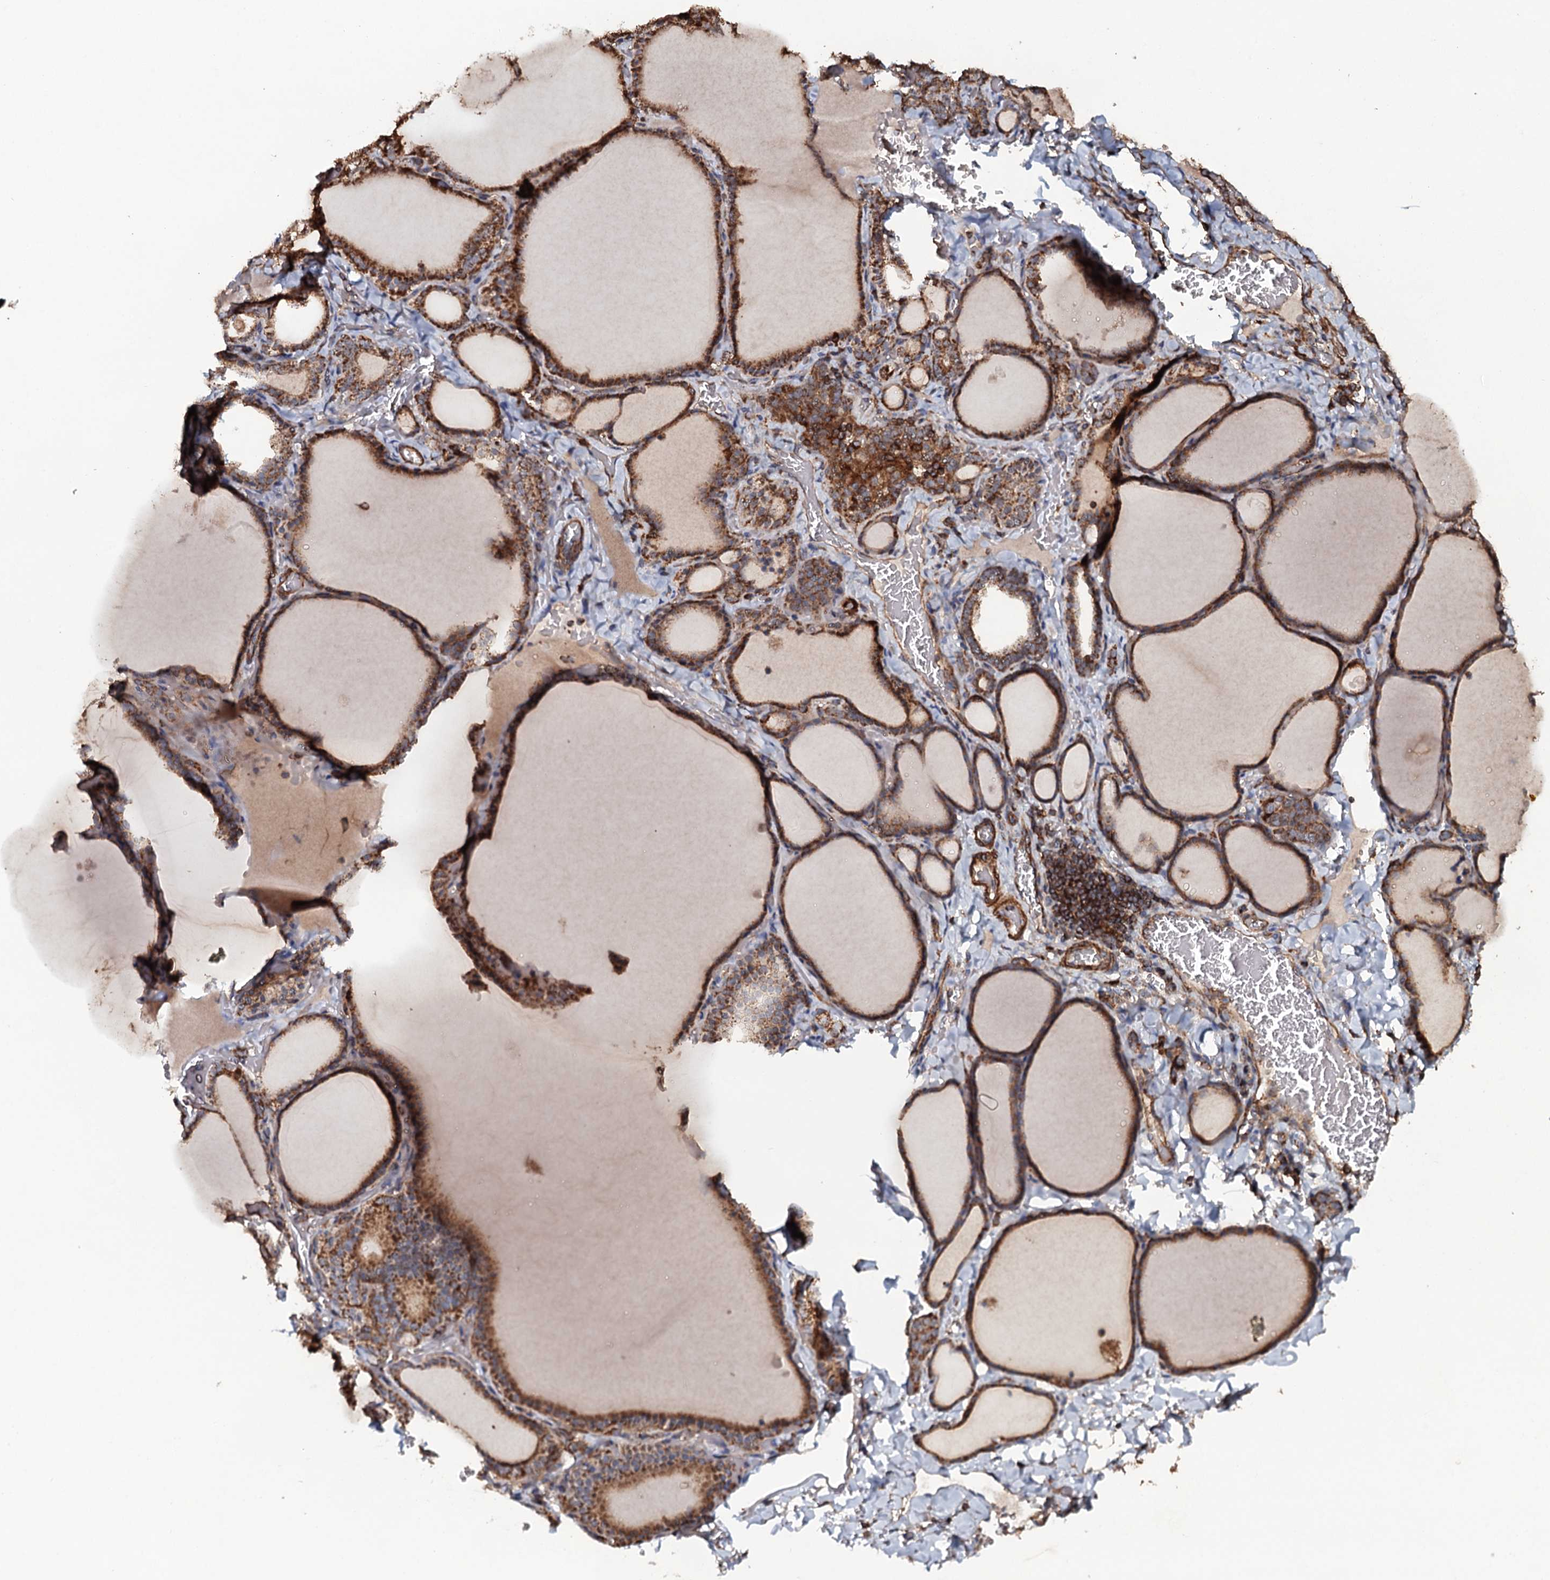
{"staining": {"intensity": "moderate", "quantity": ">75%", "location": "cytoplasmic/membranous"}, "tissue": "thyroid gland", "cell_type": "Glandular cells", "image_type": "normal", "snomed": [{"axis": "morphology", "description": "Normal tissue, NOS"}, {"axis": "topography", "description": "Thyroid gland"}], "caption": "Immunohistochemistry histopathology image of benign thyroid gland: human thyroid gland stained using IHC shows medium levels of moderate protein expression localized specifically in the cytoplasmic/membranous of glandular cells, appearing as a cytoplasmic/membranous brown color.", "gene": "VWA8", "patient": {"sex": "female", "age": 39}}